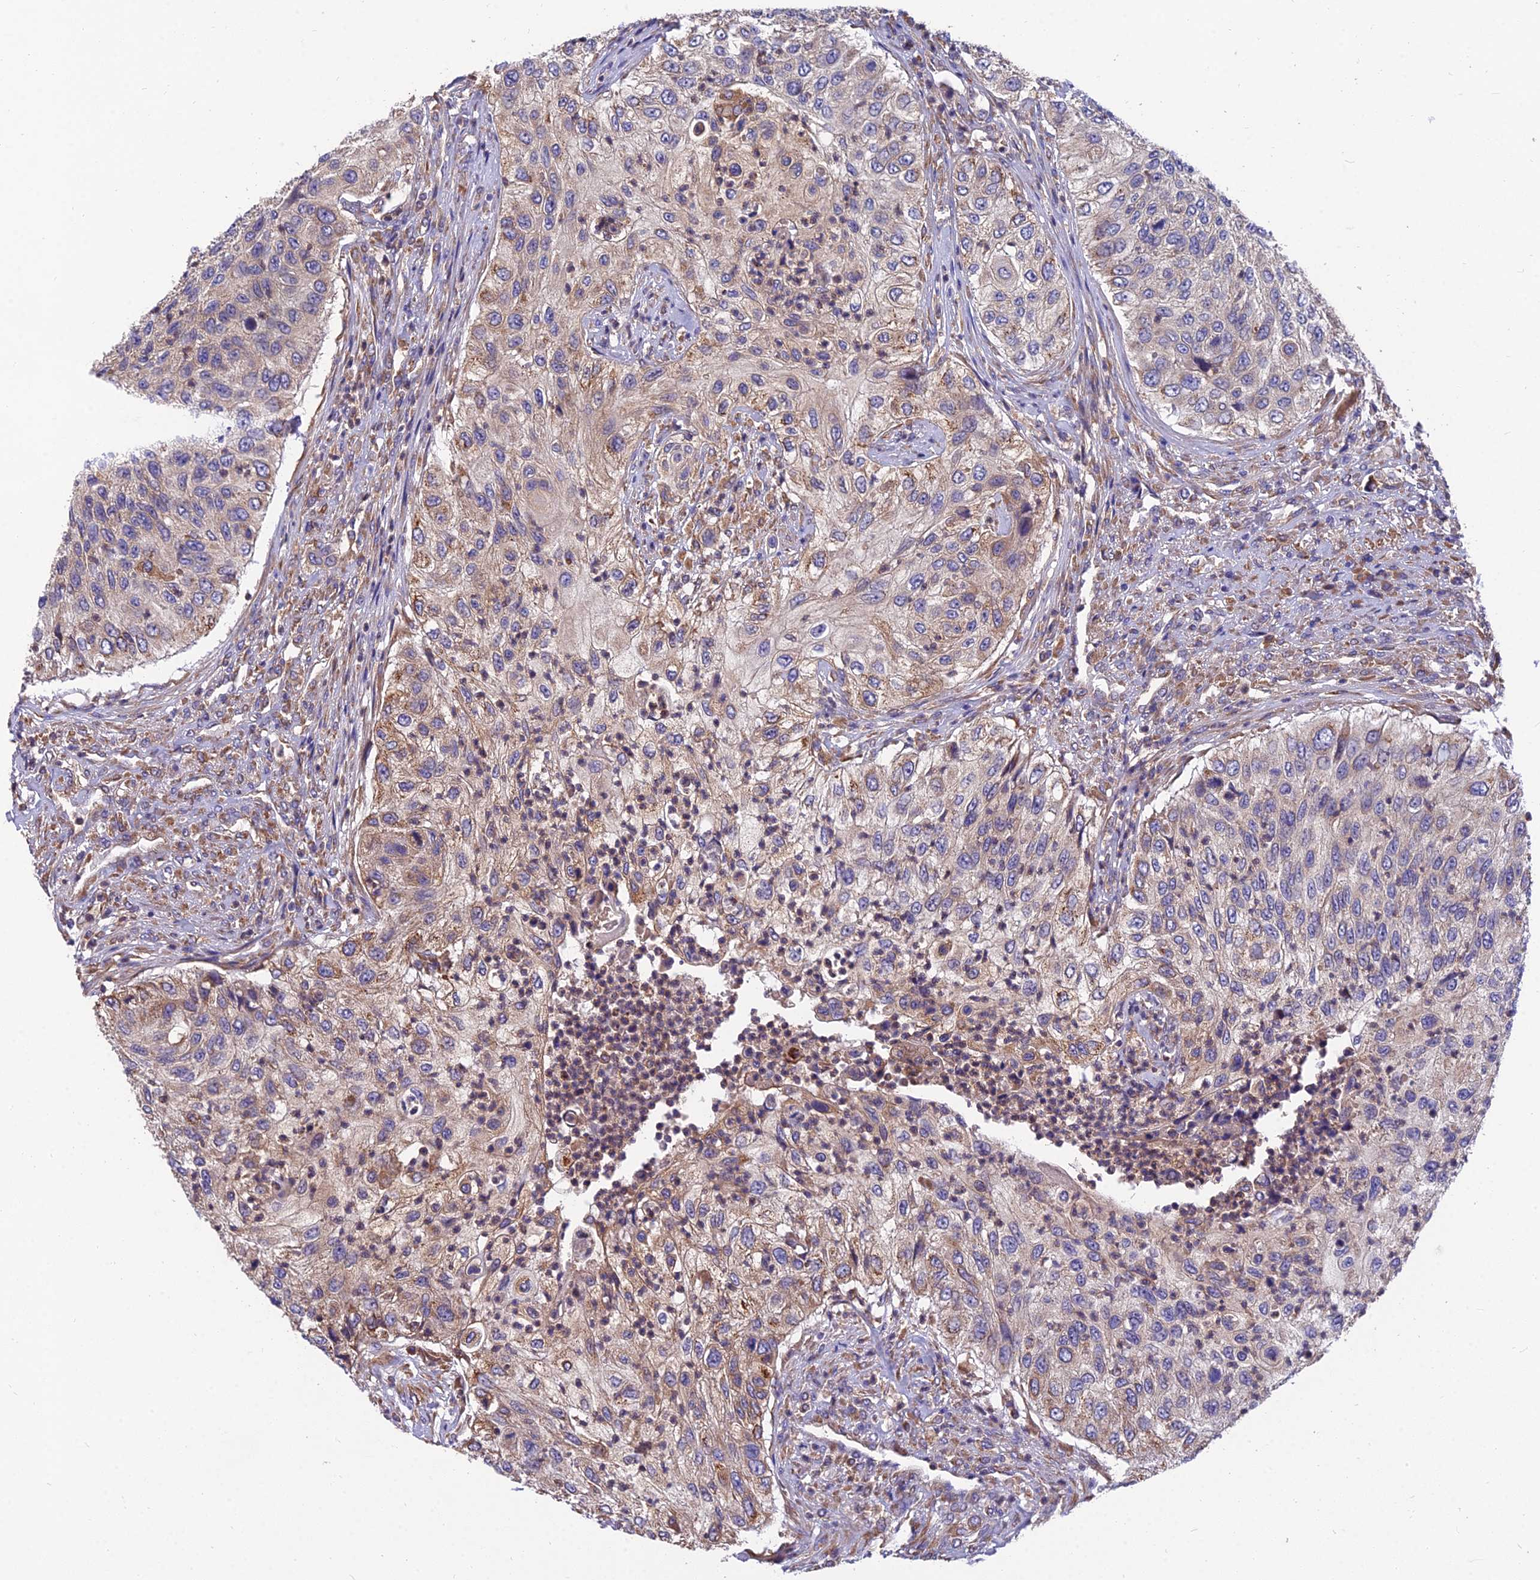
{"staining": {"intensity": "moderate", "quantity": "25%-75%", "location": "cytoplasmic/membranous"}, "tissue": "urothelial cancer", "cell_type": "Tumor cells", "image_type": "cancer", "snomed": [{"axis": "morphology", "description": "Urothelial carcinoma, High grade"}, {"axis": "topography", "description": "Urinary bladder"}], "caption": "The histopathology image exhibits a brown stain indicating the presence of a protein in the cytoplasmic/membranous of tumor cells in urothelial cancer.", "gene": "UMAD1", "patient": {"sex": "female", "age": 60}}